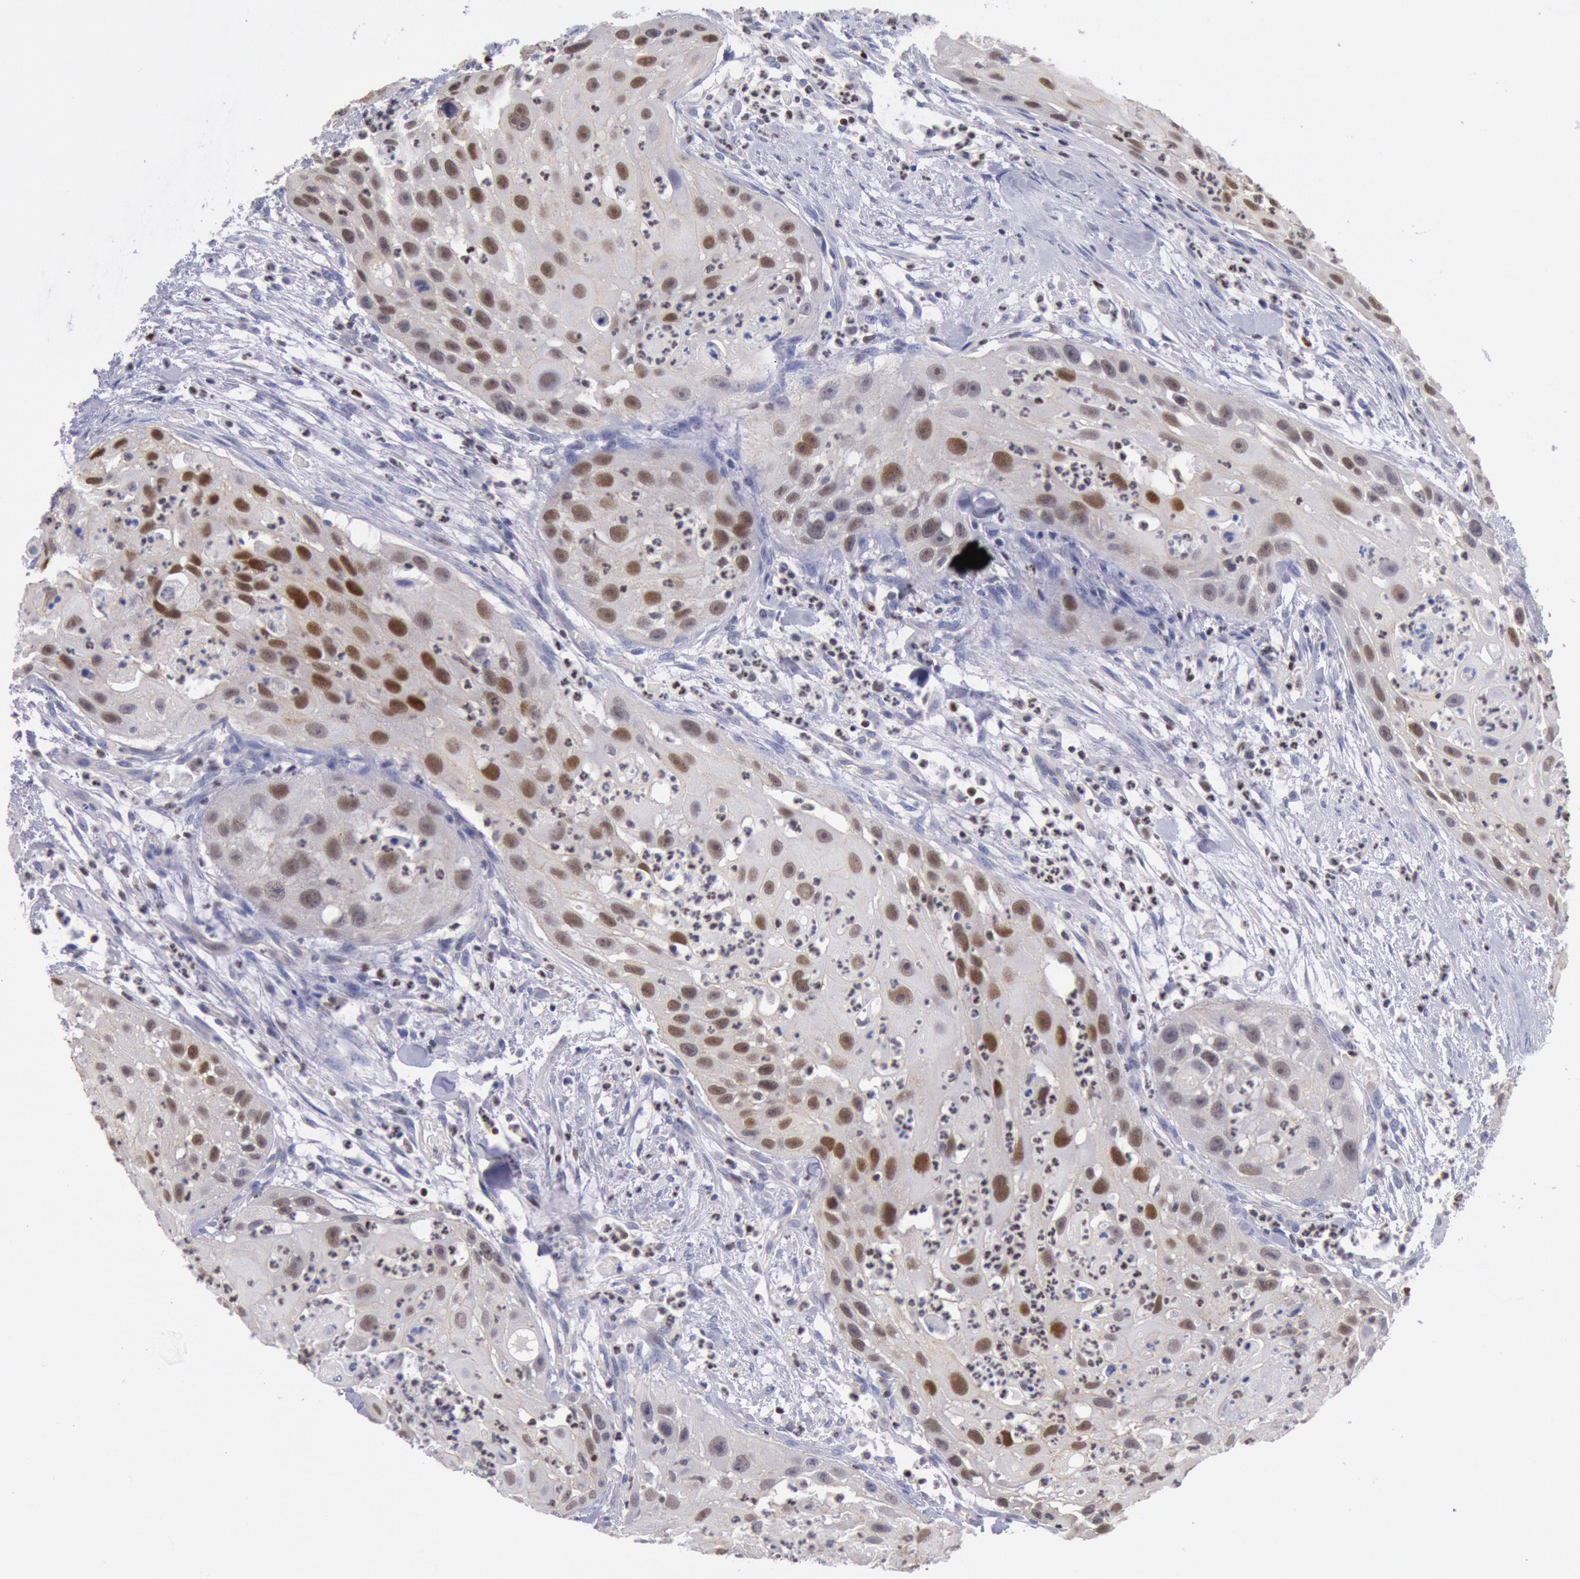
{"staining": {"intensity": "moderate", "quantity": "25%-75%", "location": "cytoplasmic/membranous,nuclear"}, "tissue": "head and neck cancer", "cell_type": "Tumor cells", "image_type": "cancer", "snomed": [{"axis": "morphology", "description": "Squamous cell carcinoma, NOS"}, {"axis": "topography", "description": "Head-Neck"}], "caption": "Human squamous cell carcinoma (head and neck) stained with a brown dye reveals moderate cytoplasmic/membranous and nuclear positive staining in about 25%-75% of tumor cells.", "gene": "RPS6KA5", "patient": {"sex": "male", "age": 64}}